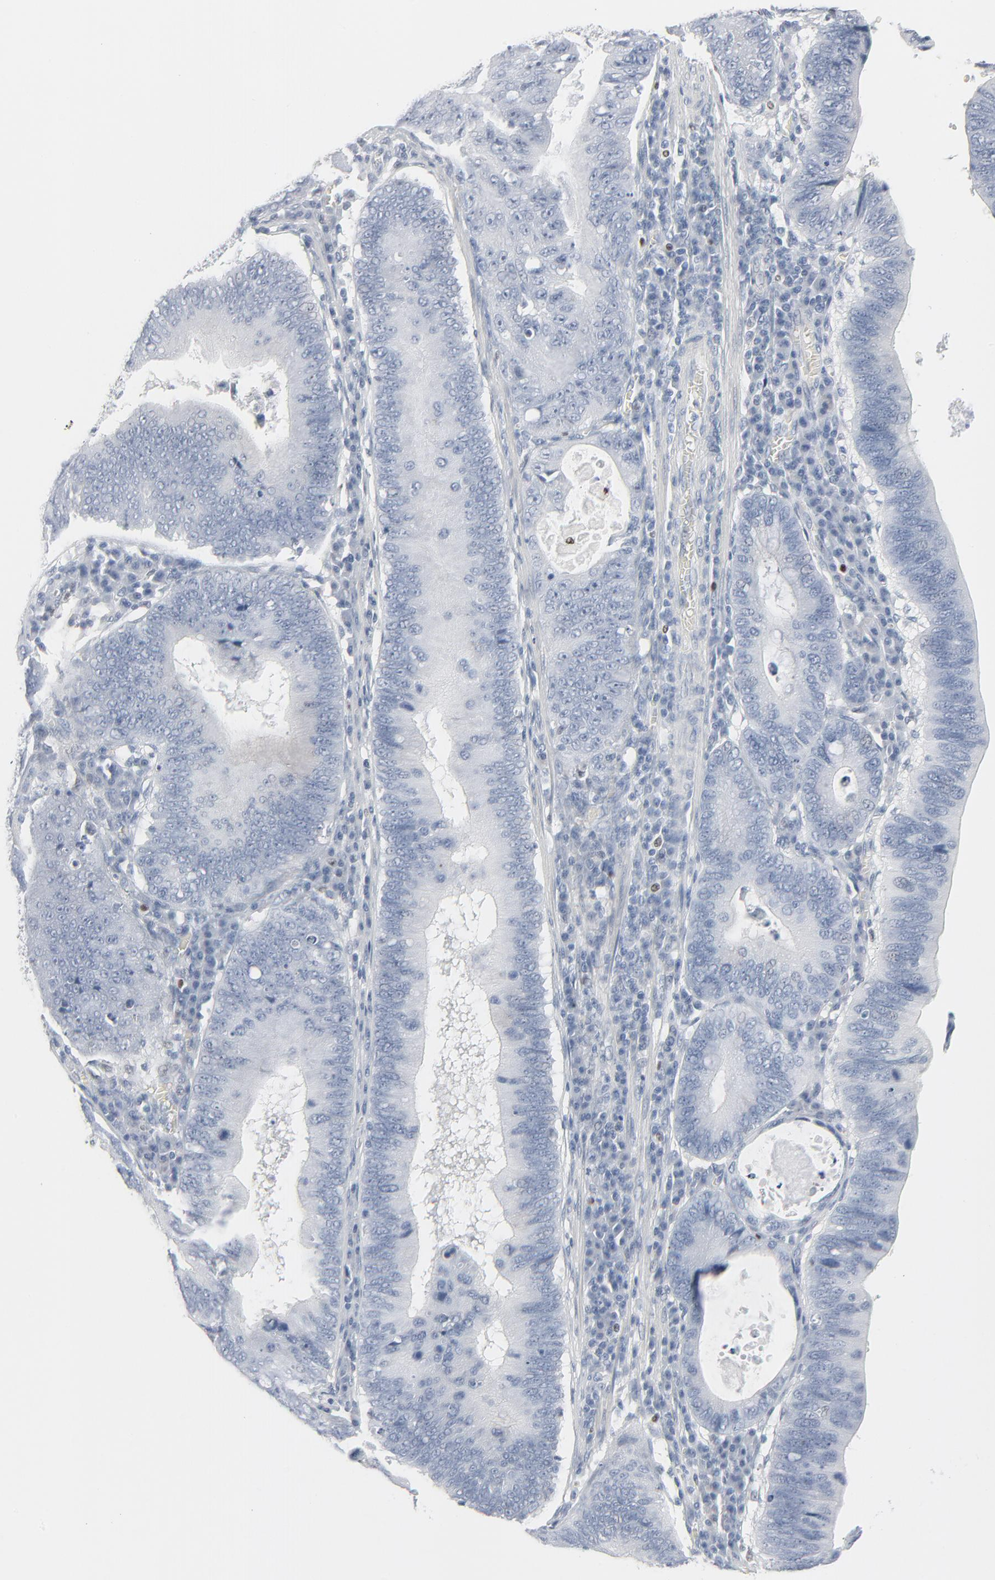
{"staining": {"intensity": "negative", "quantity": "none", "location": "none"}, "tissue": "stomach cancer", "cell_type": "Tumor cells", "image_type": "cancer", "snomed": [{"axis": "morphology", "description": "Adenocarcinoma, NOS"}, {"axis": "topography", "description": "Stomach"}, {"axis": "topography", "description": "Gastric cardia"}], "caption": "This is a image of IHC staining of stomach adenocarcinoma, which shows no positivity in tumor cells.", "gene": "MITF", "patient": {"sex": "male", "age": 59}}